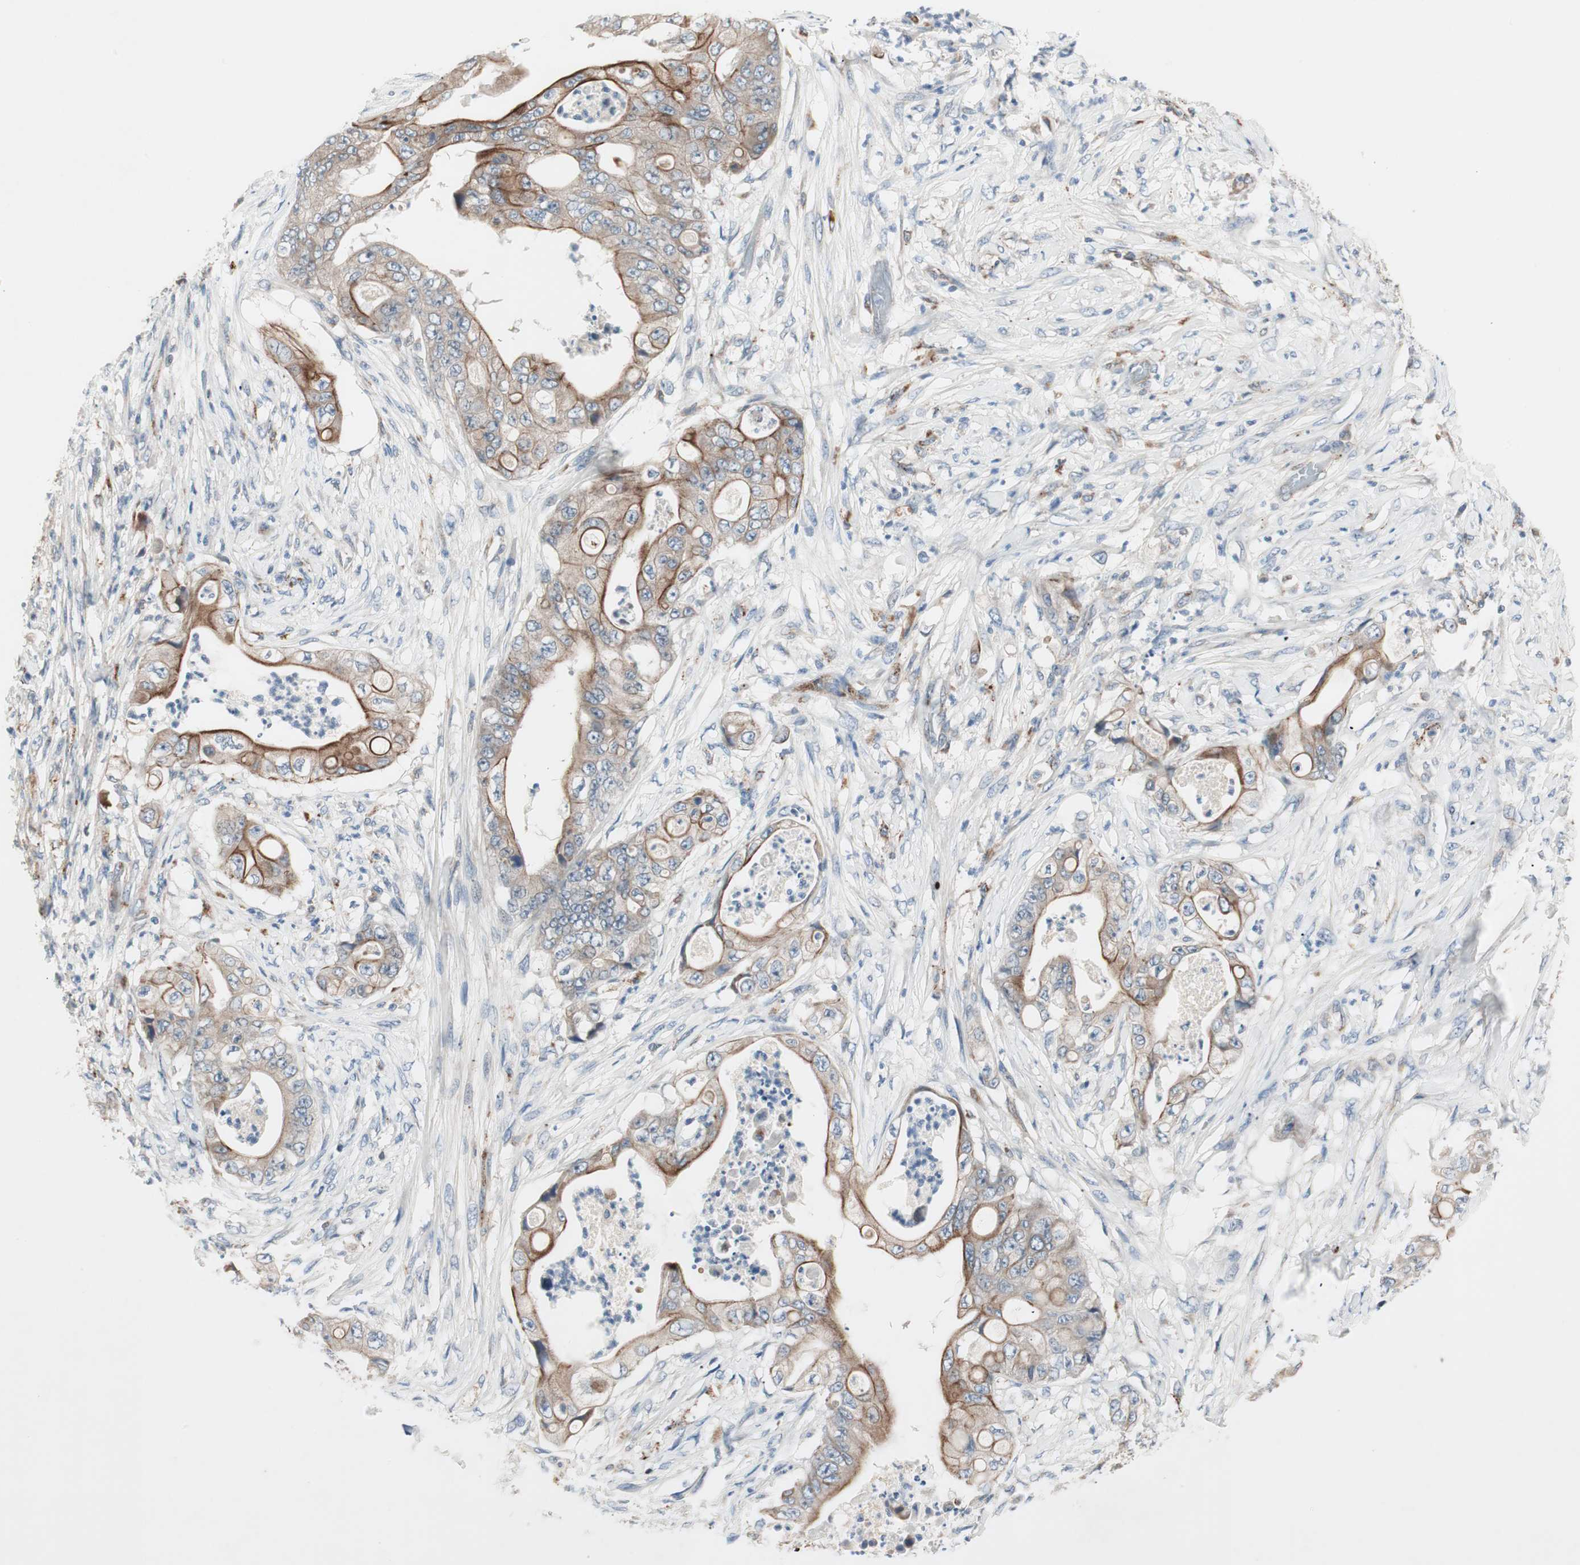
{"staining": {"intensity": "moderate", "quantity": ">75%", "location": "cytoplasmic/membranous"}, "tissue": "stomach cancer", "cell_type": "Tumor cells", "image_type": "cancer", "snomed": [{"axis": "morphology", "description": "Adenocarcinoma, NOS"}, {"axis": "topography", "description": "Stomach"}], "caption": "A brown stain highlights moderate cytoplasmic/membranous staining of a protein in adenocarcinoma (stomach) tumor cells.", "gene": "FGFR4", "patient": {"sex": "female", "age": 73}}